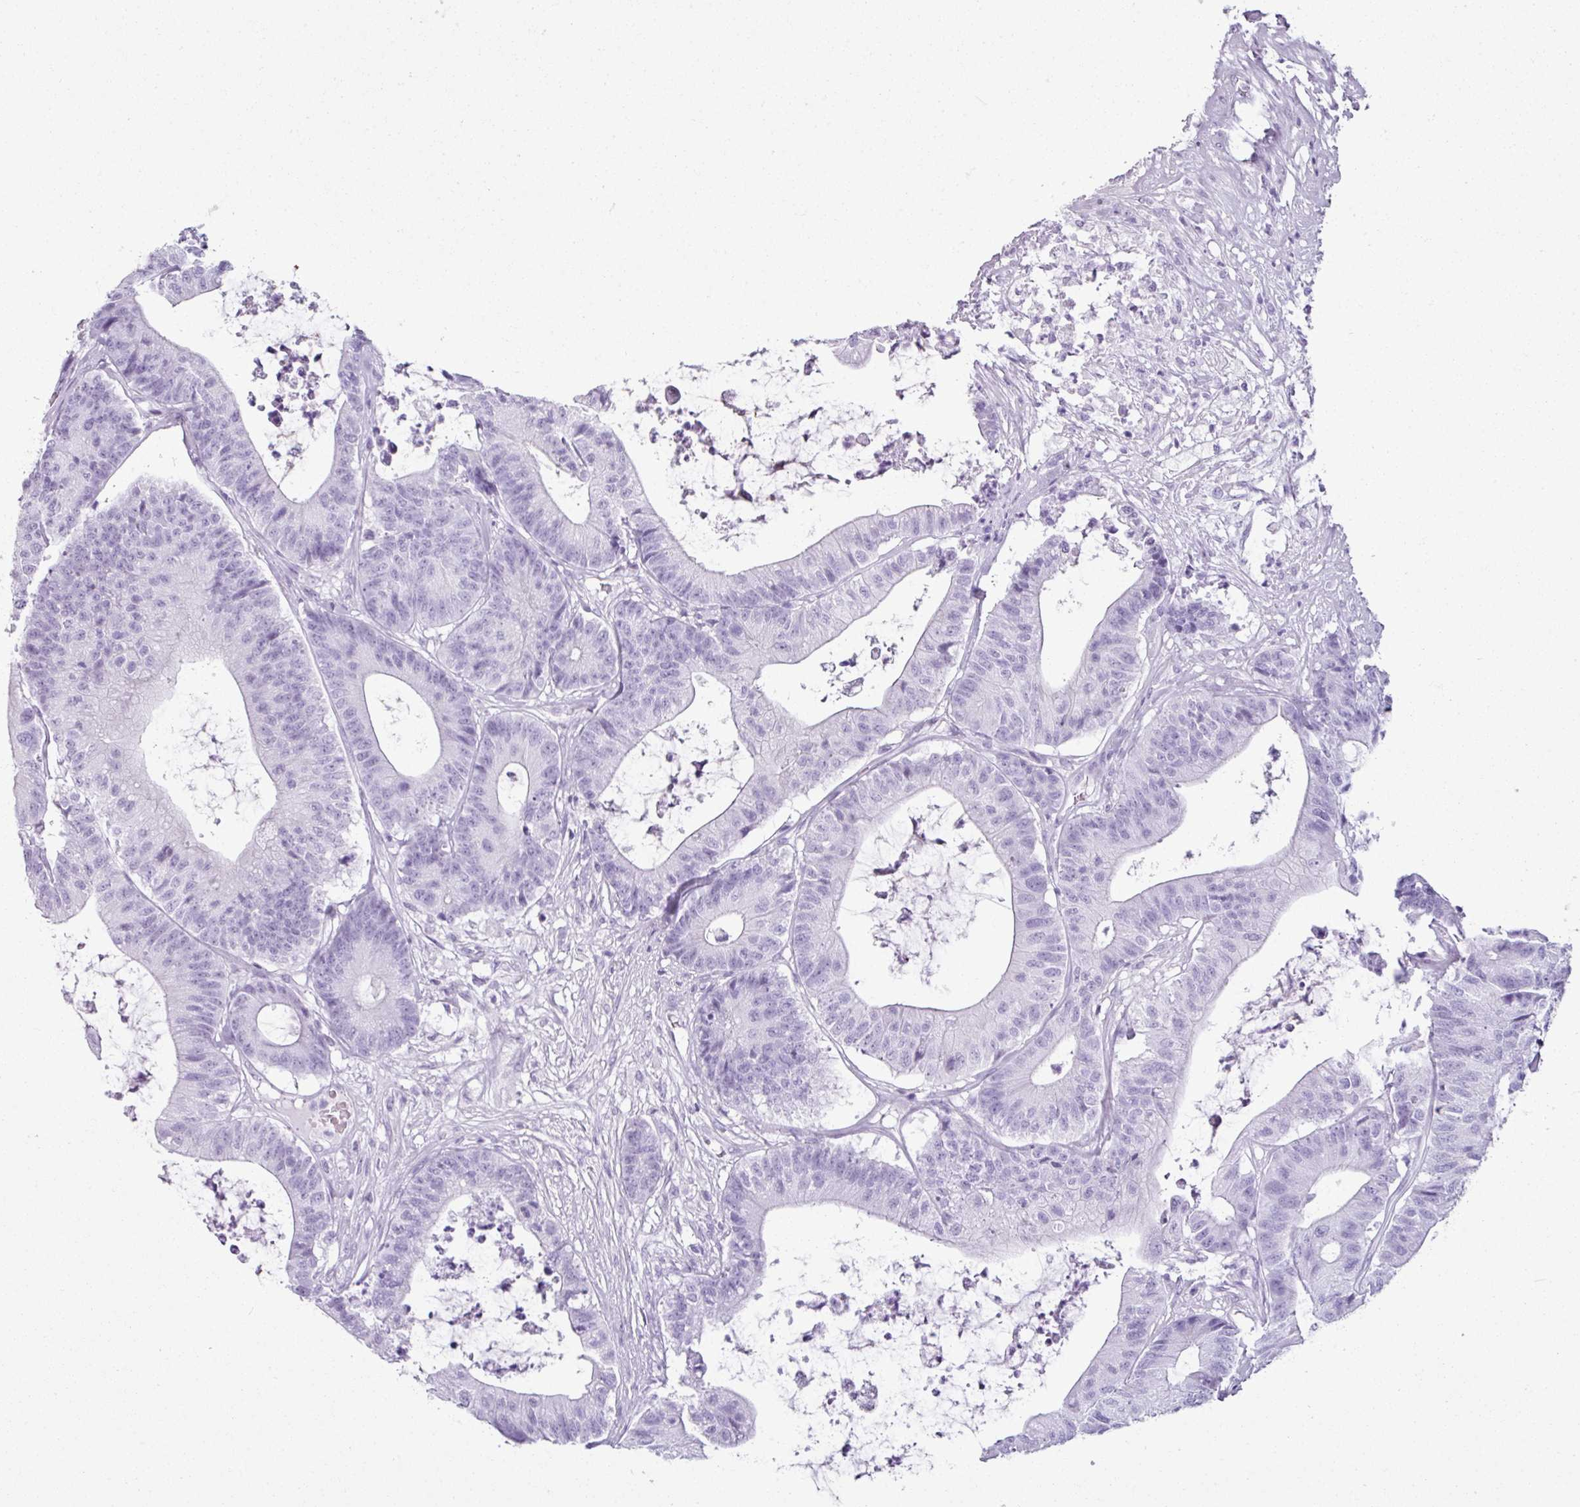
{"staining": {"intensity": "negative", "quantity": "none", "location": "none"}, "tissue": "colorectal cancer", "cell_type": "Tumor cells", "image_type": "cancer", "snomed": [{"axis": "morphology", "description": "Adenocarcinoma, NOS"}, {"axis": "topography", "description": "Colon"}], "caption": "Colorectal cancer stained for a protein using immunohistochemistry (IHC) demonstrates no staining tumor cells.", "gene": "SCT", "patient": {"sex": "female", "age": 84}}